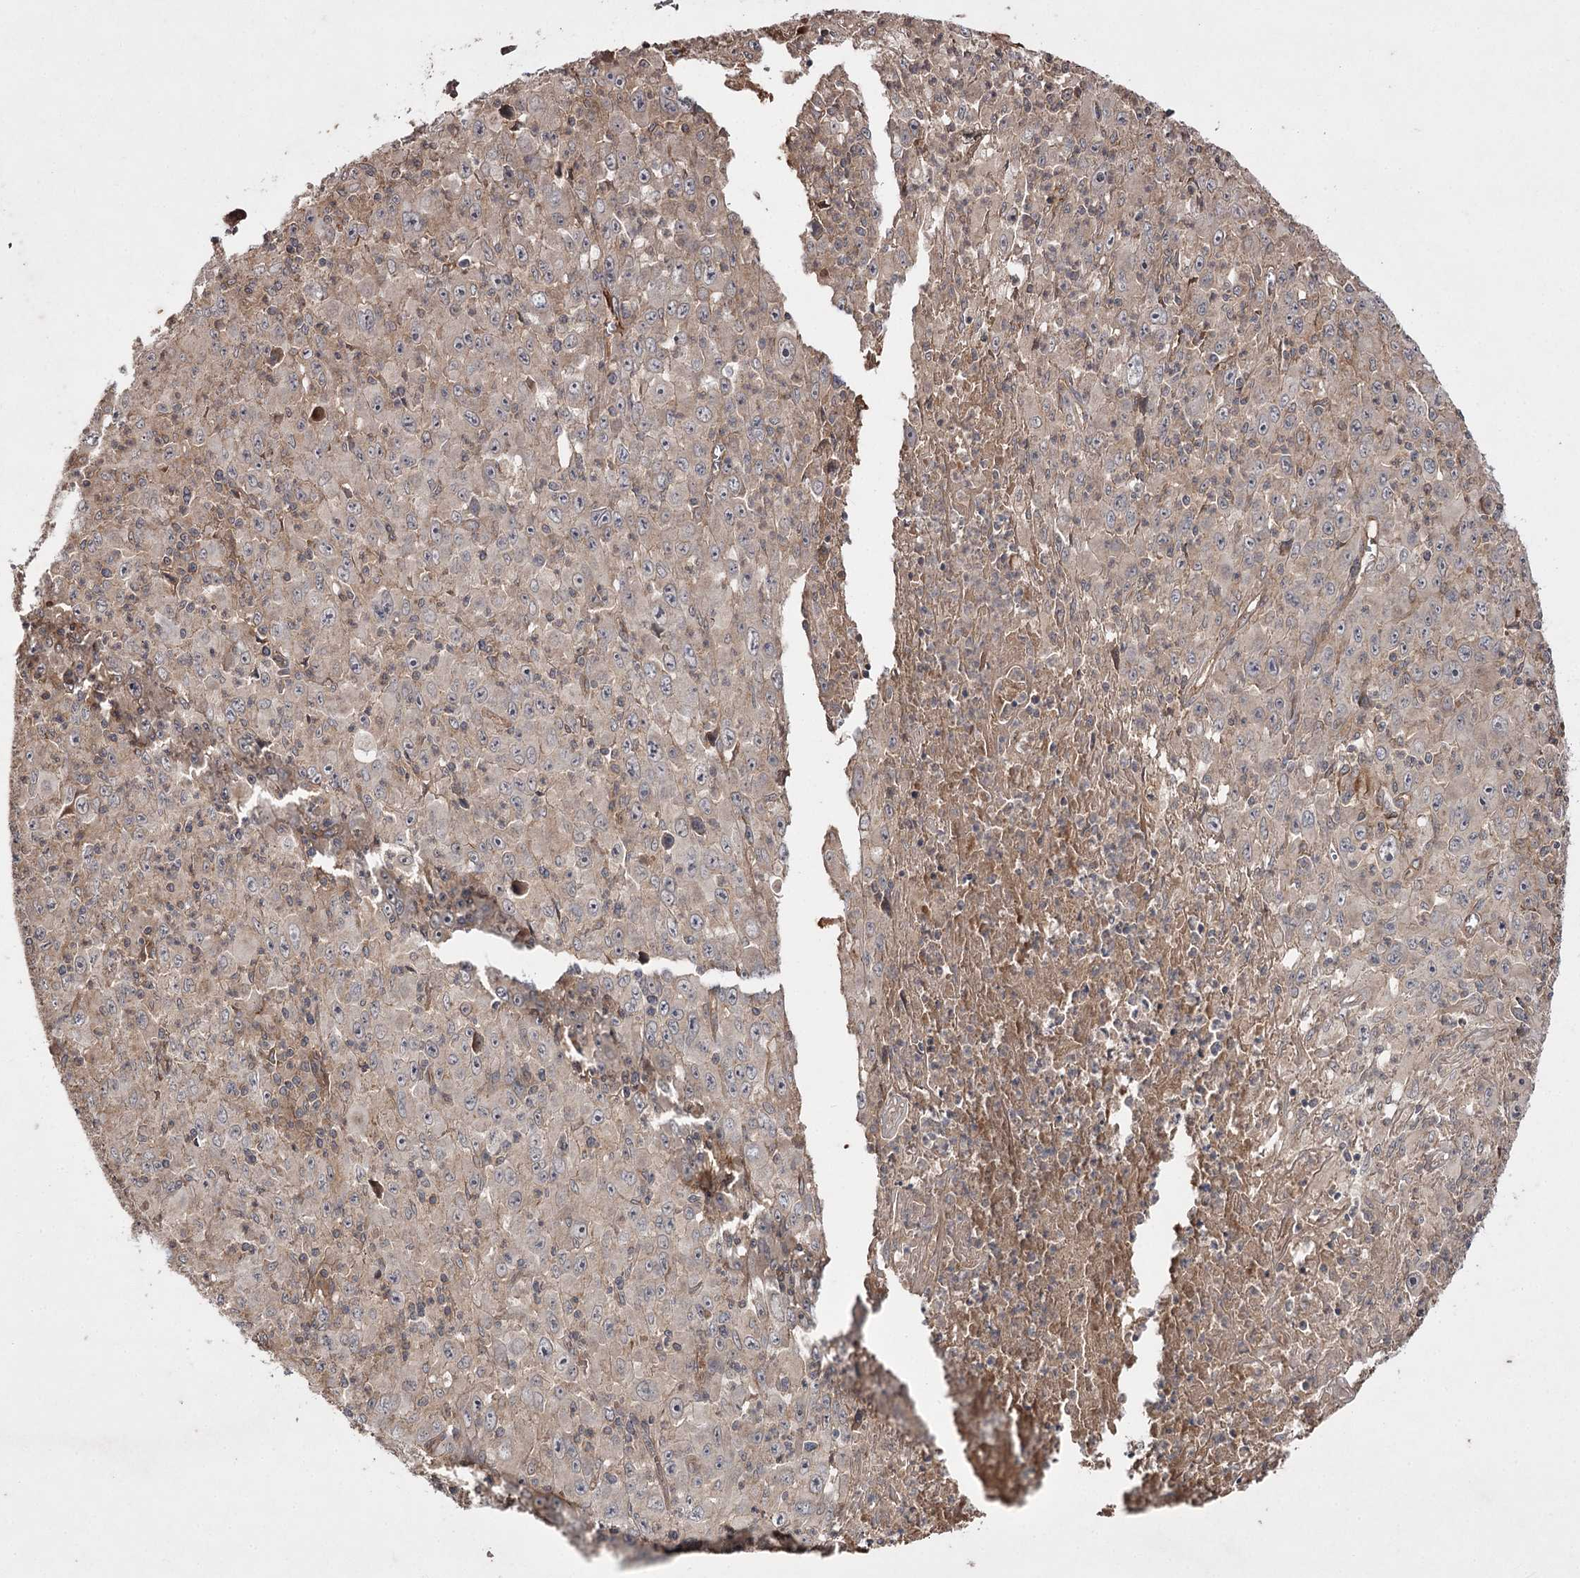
{"staining": {"intensity": "weak", "quantity": ">75%", "location": "cytoplasmic/membranous"}, "tissue": "melanoma", "cell_type": "Tumor cells", "image_type": "cancer", "snomed": [{"axis": "morphology", "description": "Malignant melanoma, Metastatic site"}, {"axis": "topography", "description": "Skin"}], "caption": "Tumor cells display low levels of weak cytoplasmic/membranous positivity in approximately >75% of cells in human melanoma.", "gene": "FANCL", "patient": {"sex": "female", "age": 56}}